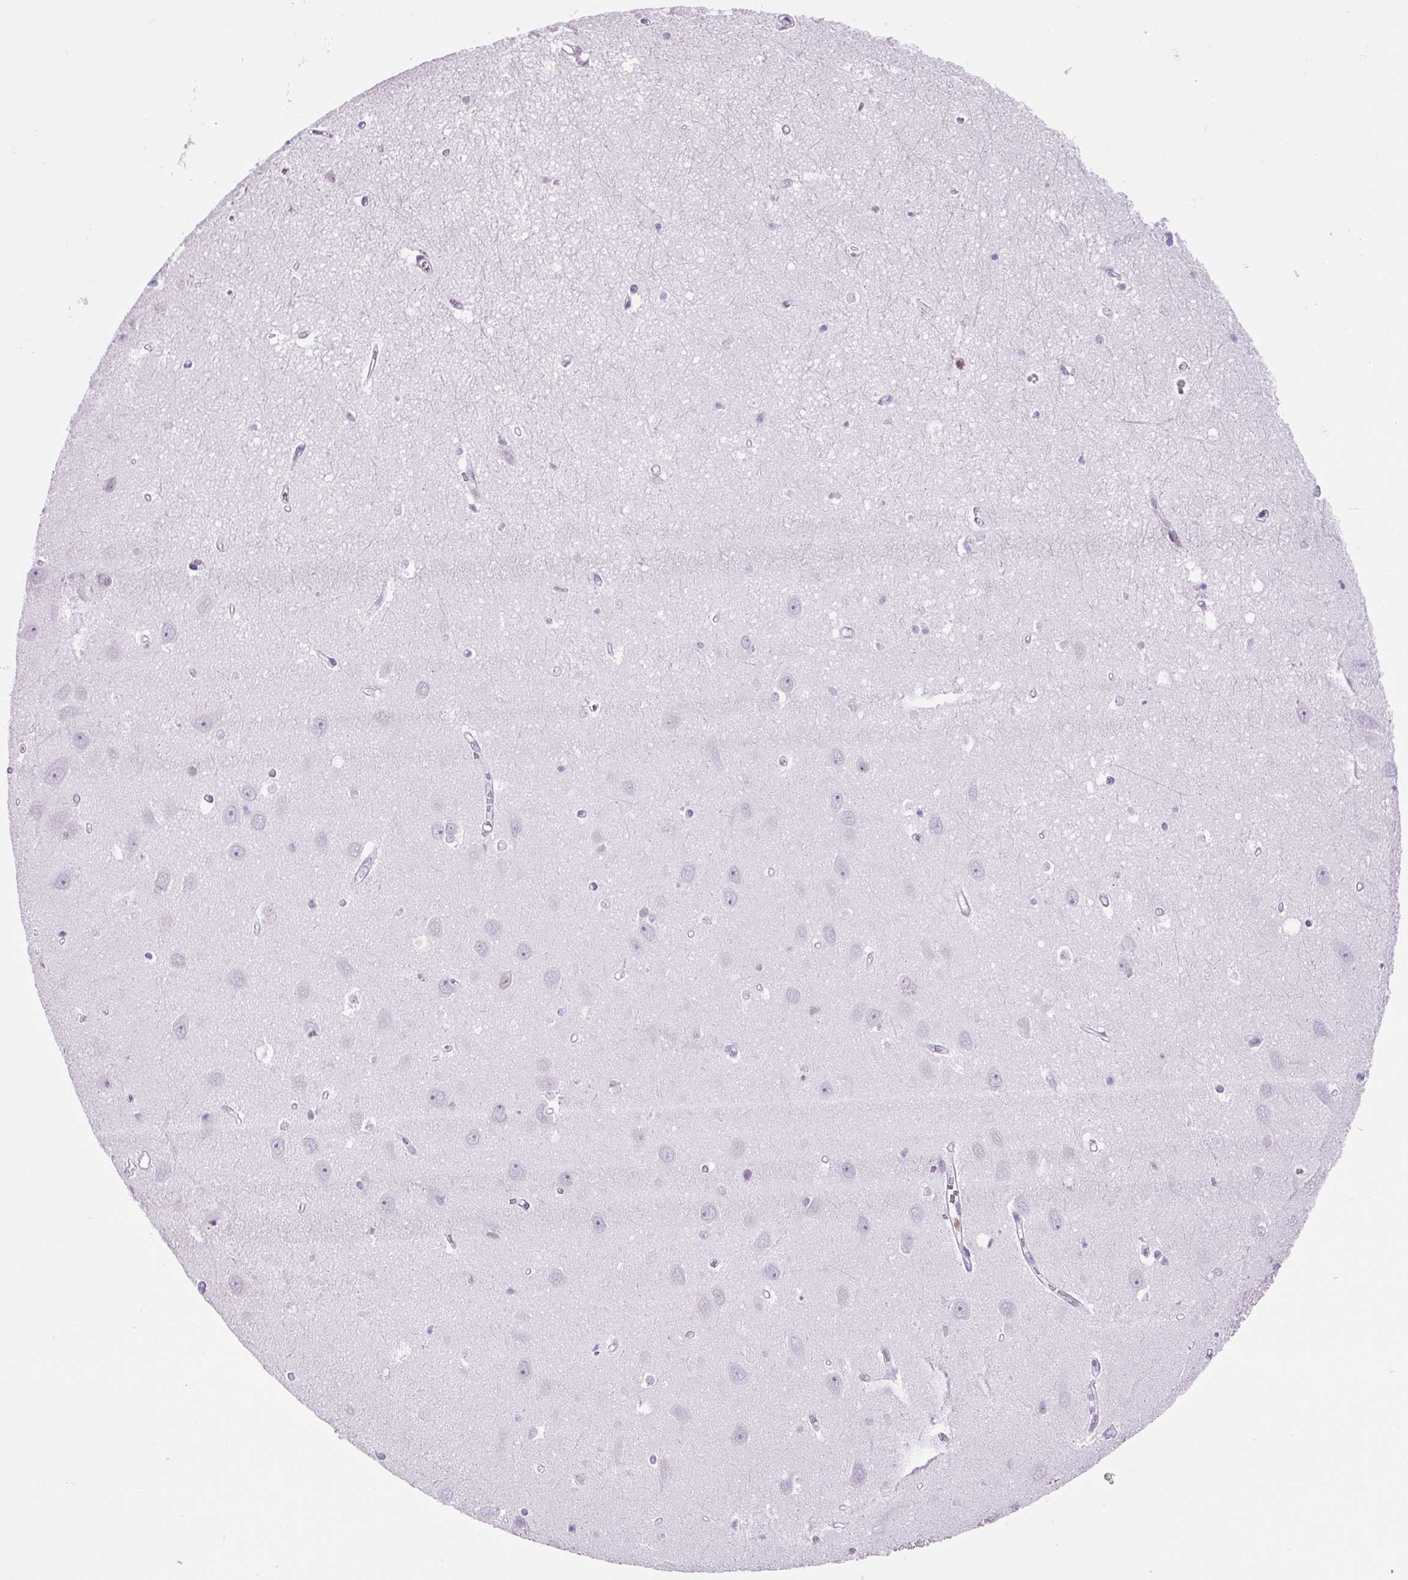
{"staining": {"intensity": "negative", "quantity": "none", "location": "none"}, "tissue": "hippocampus", "cell_type": "Glial cells", "image_type": "normal", "snomed": [{"axis": "morphology", "description": "Normal tissue, NOS"}, {"axis": "topography", "description": "Hippocampus"}], "caption": "The immunohistochemistry (IHC) photomicrograph has no significant positivity in glial cells of hippocampus.", "gene": "VPREB1", "patient": {"sex": "female", "age": 64}}